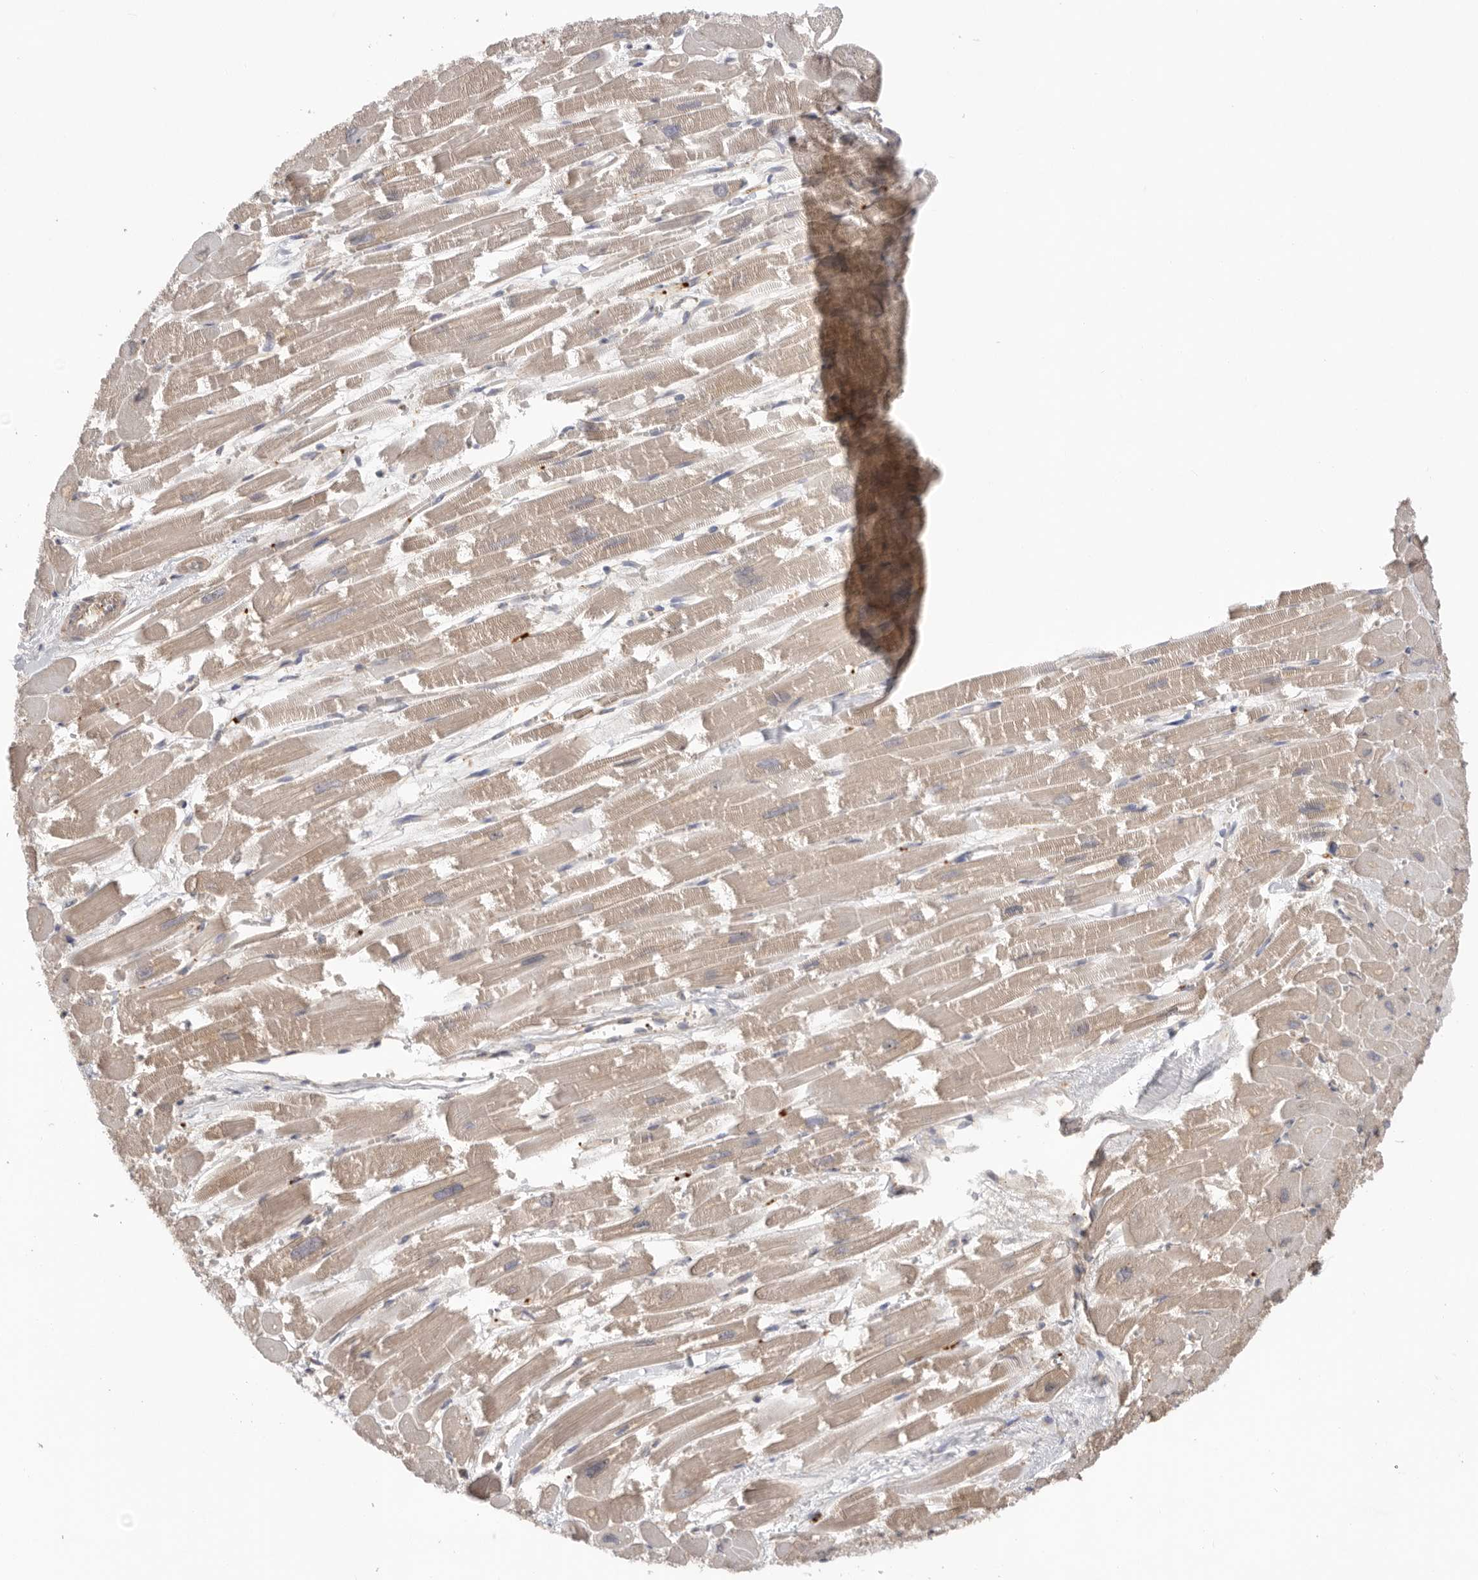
{"staining": {"intensity": "weak", "quantity": ">75%", "location": "cytoplasmic/membranous"}, "tissue": "heart muscle", "cell_type": "Cardiomyocytes", "image_type": "normal", "snomed": [{"axis": "morphology", "description": "Normal tissue, NOS"}, {"axis": "topography", "description": "Heart"}], "caption": "DAB (3,3'-diaminobenzidine) immunohistochemical staining of normal human heart muscle shows weak cytoplasmic/membranous protein expression in about >75% of cardiomyocytes. (DAB (3,3'-diaminobenzidine) IHC, brown staining for protein, blue staining for nuclei).", "gene": "CDC42BPB", "patient": {"sex": "male", "age": 54}}